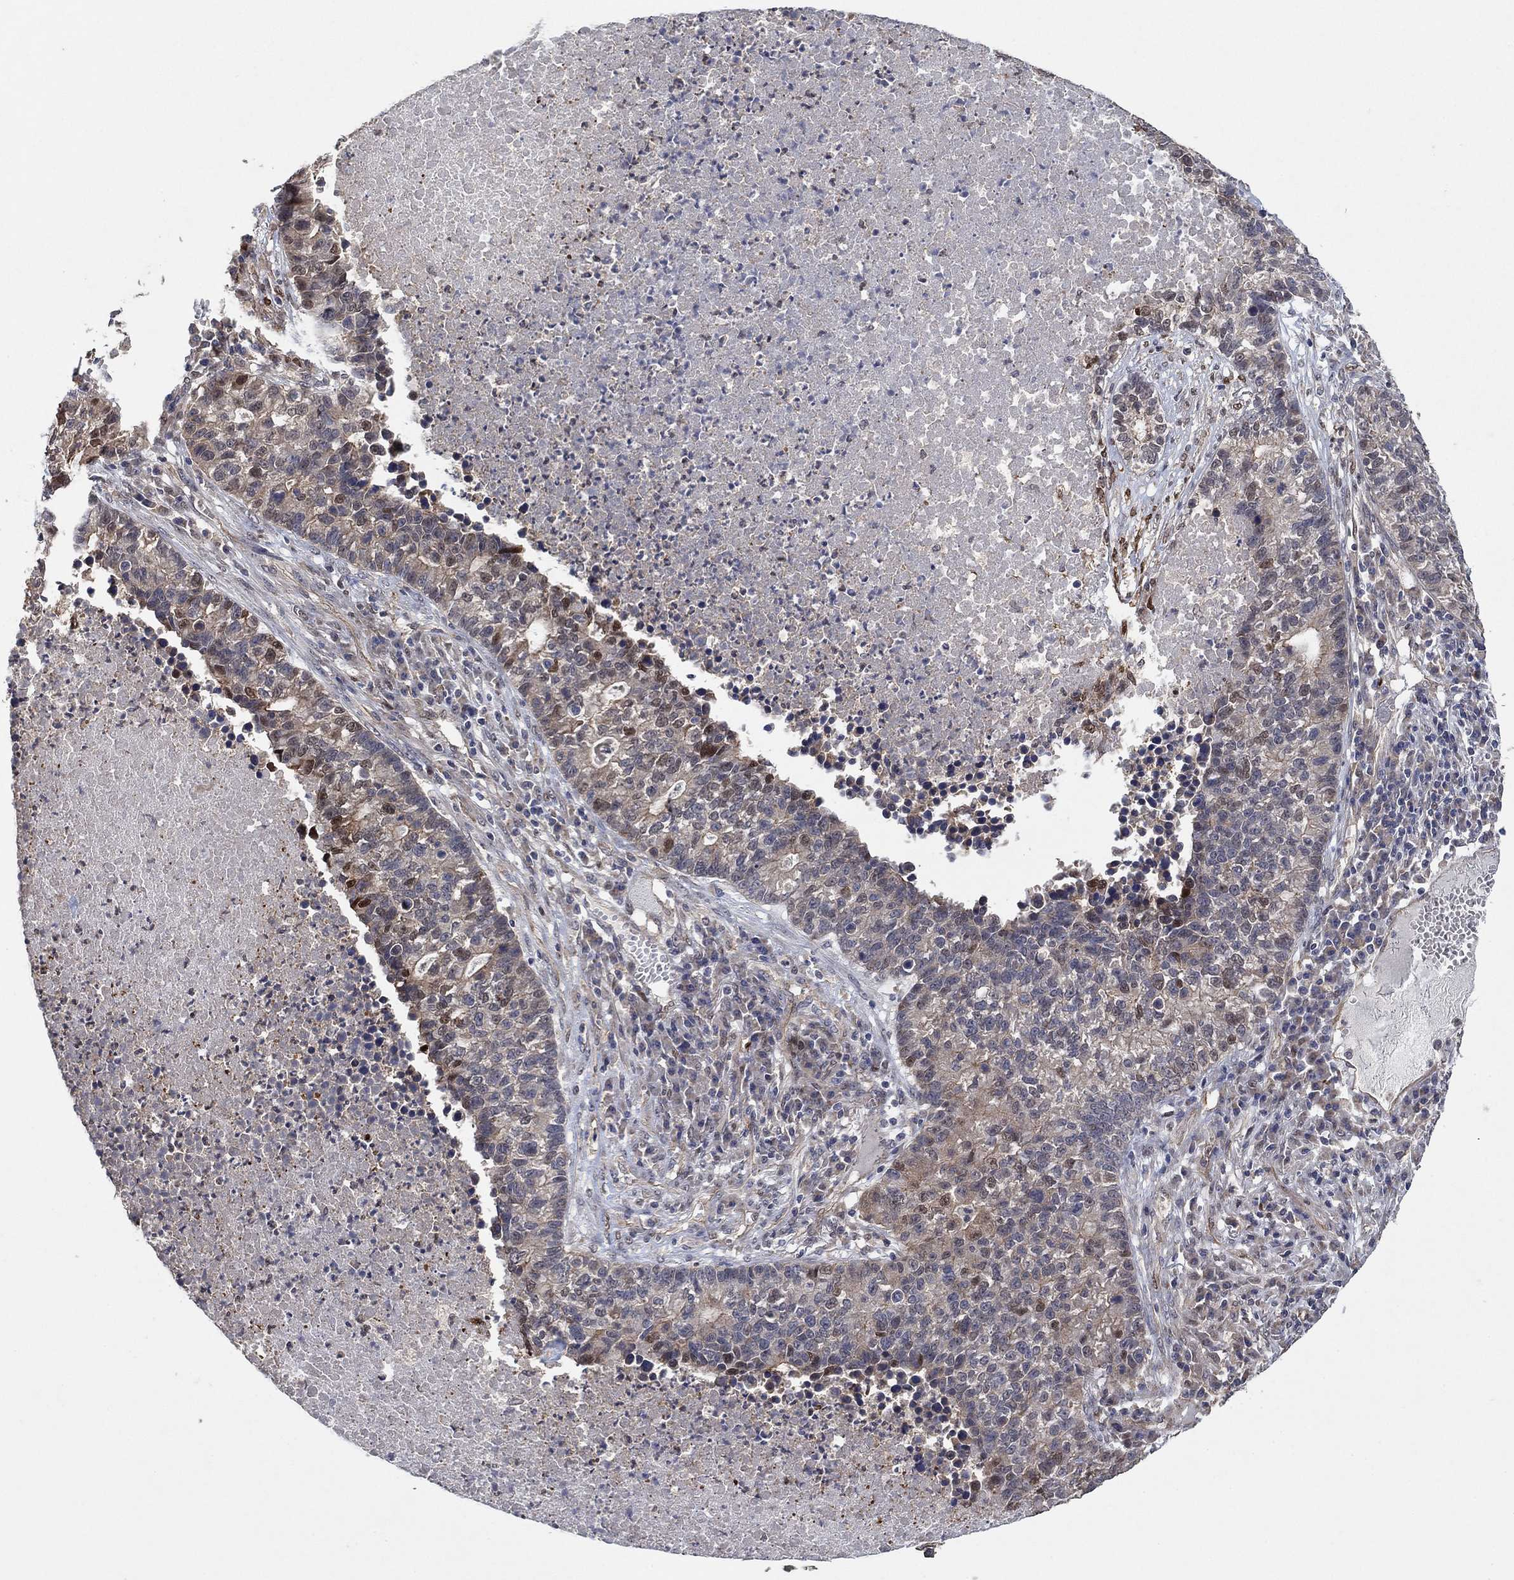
{"staining": {"intensity": "negative", "quantity": "none", "location": "none"}, "tissue": "lung cancer", "cell_type": "Tumor cells", "image_type": "cancer", "snomed": [{"axis": "morphology", "description": "Adenocarcinoma, NOS"}, {"axis": "topography", "description": "Lung"}], "caption": "Tumor cells show no significant protein staining in adenocarcinoma (lung). The staining was performed using DAB to visualize the protein expression in brown, while the nuclei were stained in blue with hematoxylin (Magnification: 20x).", "gene": "MCUR1", "patient": {"sex": "male", "age": 57}}